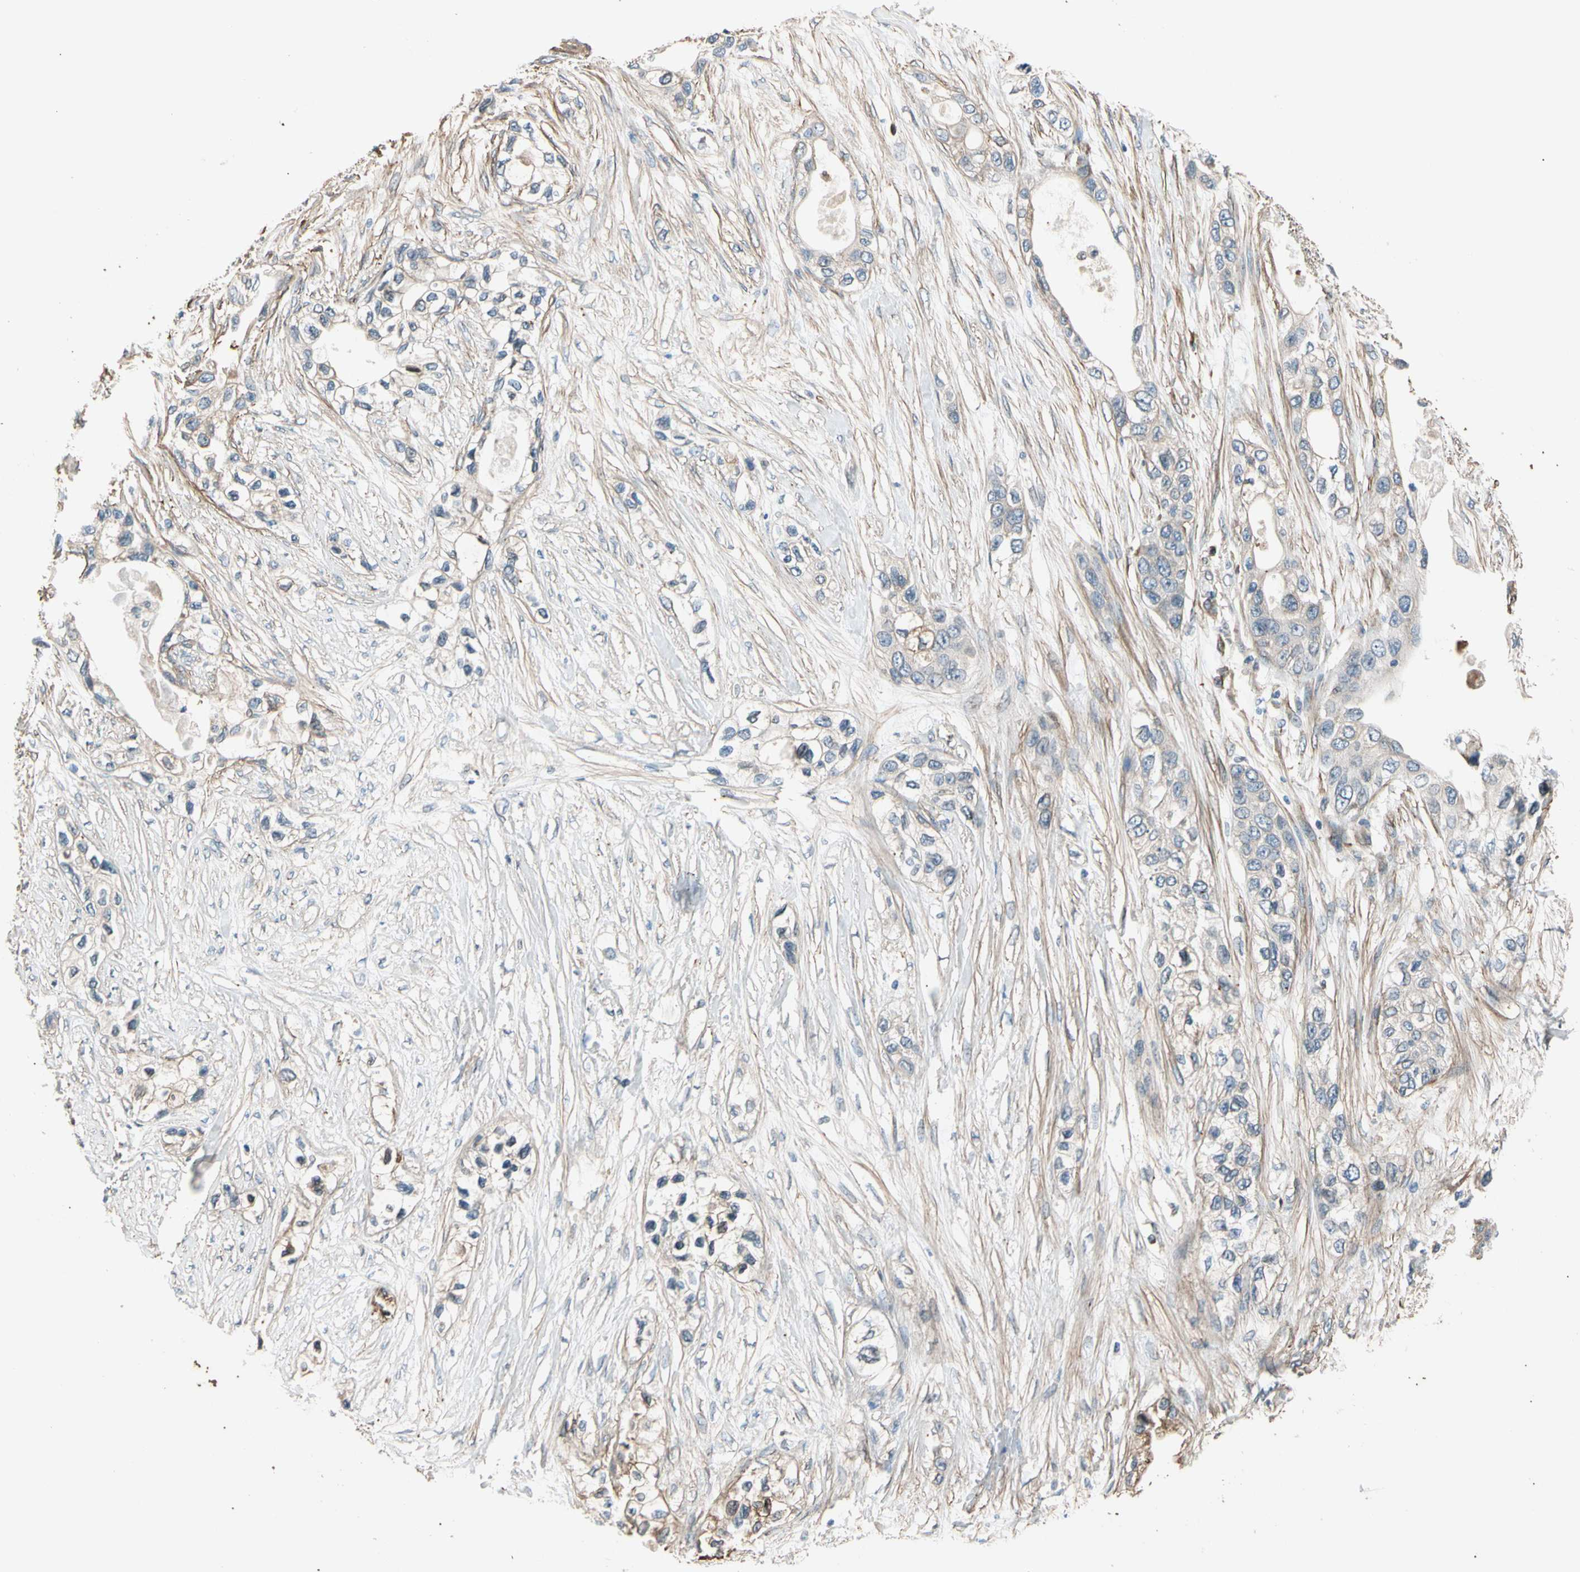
{"staining": {"intensity": "moderate", "quantity": ">75%", "location": "cytoplasmic/membranous"}, "tissue": "pancreatic cancer", "cell_type": "Tumor cells", "image_type": "cancer", "snomed": [{"axis": "morphology", "description": "Adenocarcinoma, NOS"}, {"axis": "topography", "description": "Pancreas"}], "caption": "Tumor cells exhibit medium levels of moderate cytoplasmic/membranous expression in approximately >75% of cells in human adenocarcinoma (pancreatic).", "gene": "LIMK2", "patient": {"sex": "female", "age": 70}}